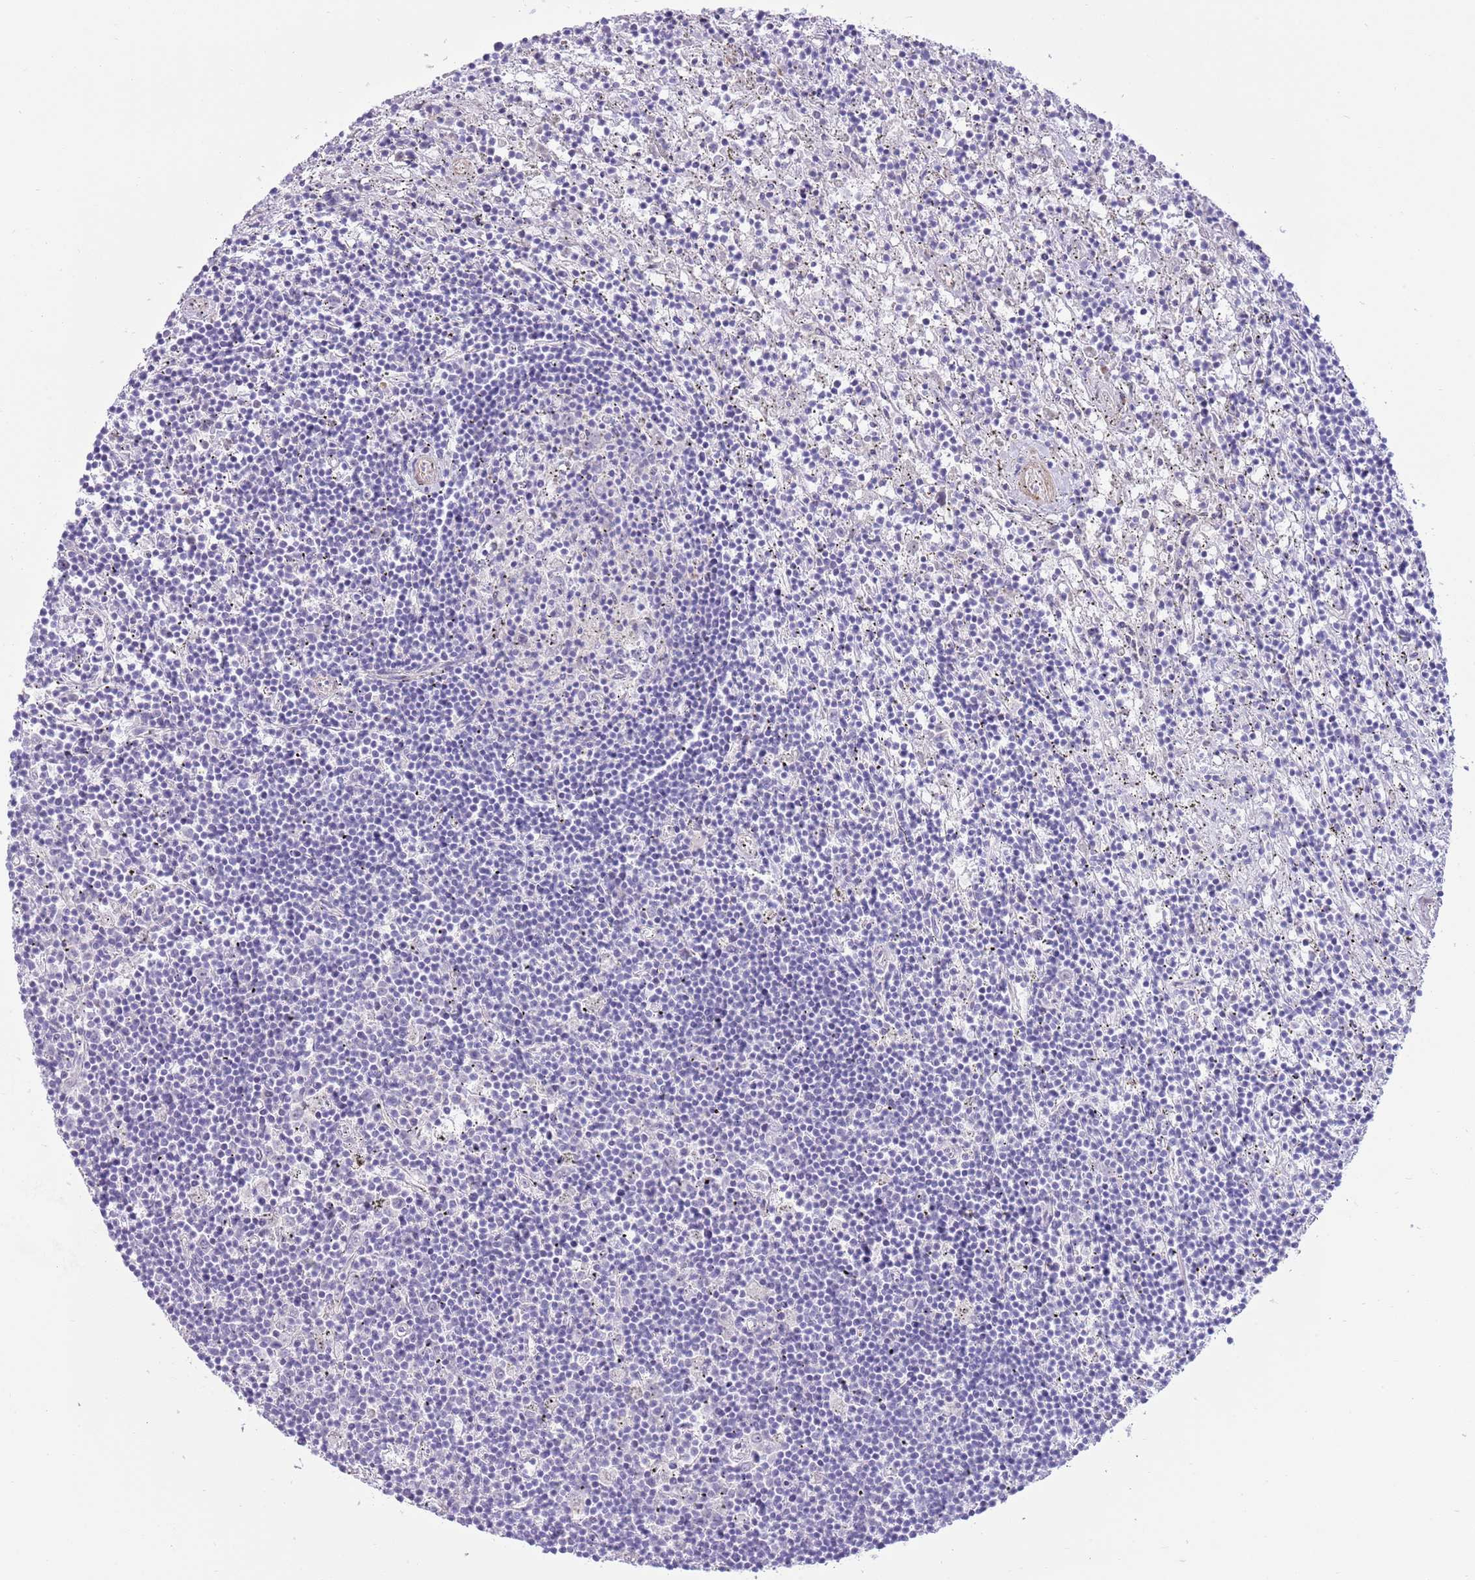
{"staining": {"intensity": "negative", "quantity": "none", "location": "none"}, "tissue": "lymphoma", "cell_type": "Tumor cells", "image_type": "cancer", "snomed": [{"axis": "morphology", "description": "Malignant lymphoma, non-Hodgkin's type, Low grade"}, {"axis": "topography", "description": "Spleen"}], "caption": "Tumor cells are negative for protein expression in human lymphoma.", "gene": "ZC4H2", "patient": {"sex": "male", "age": 76}}